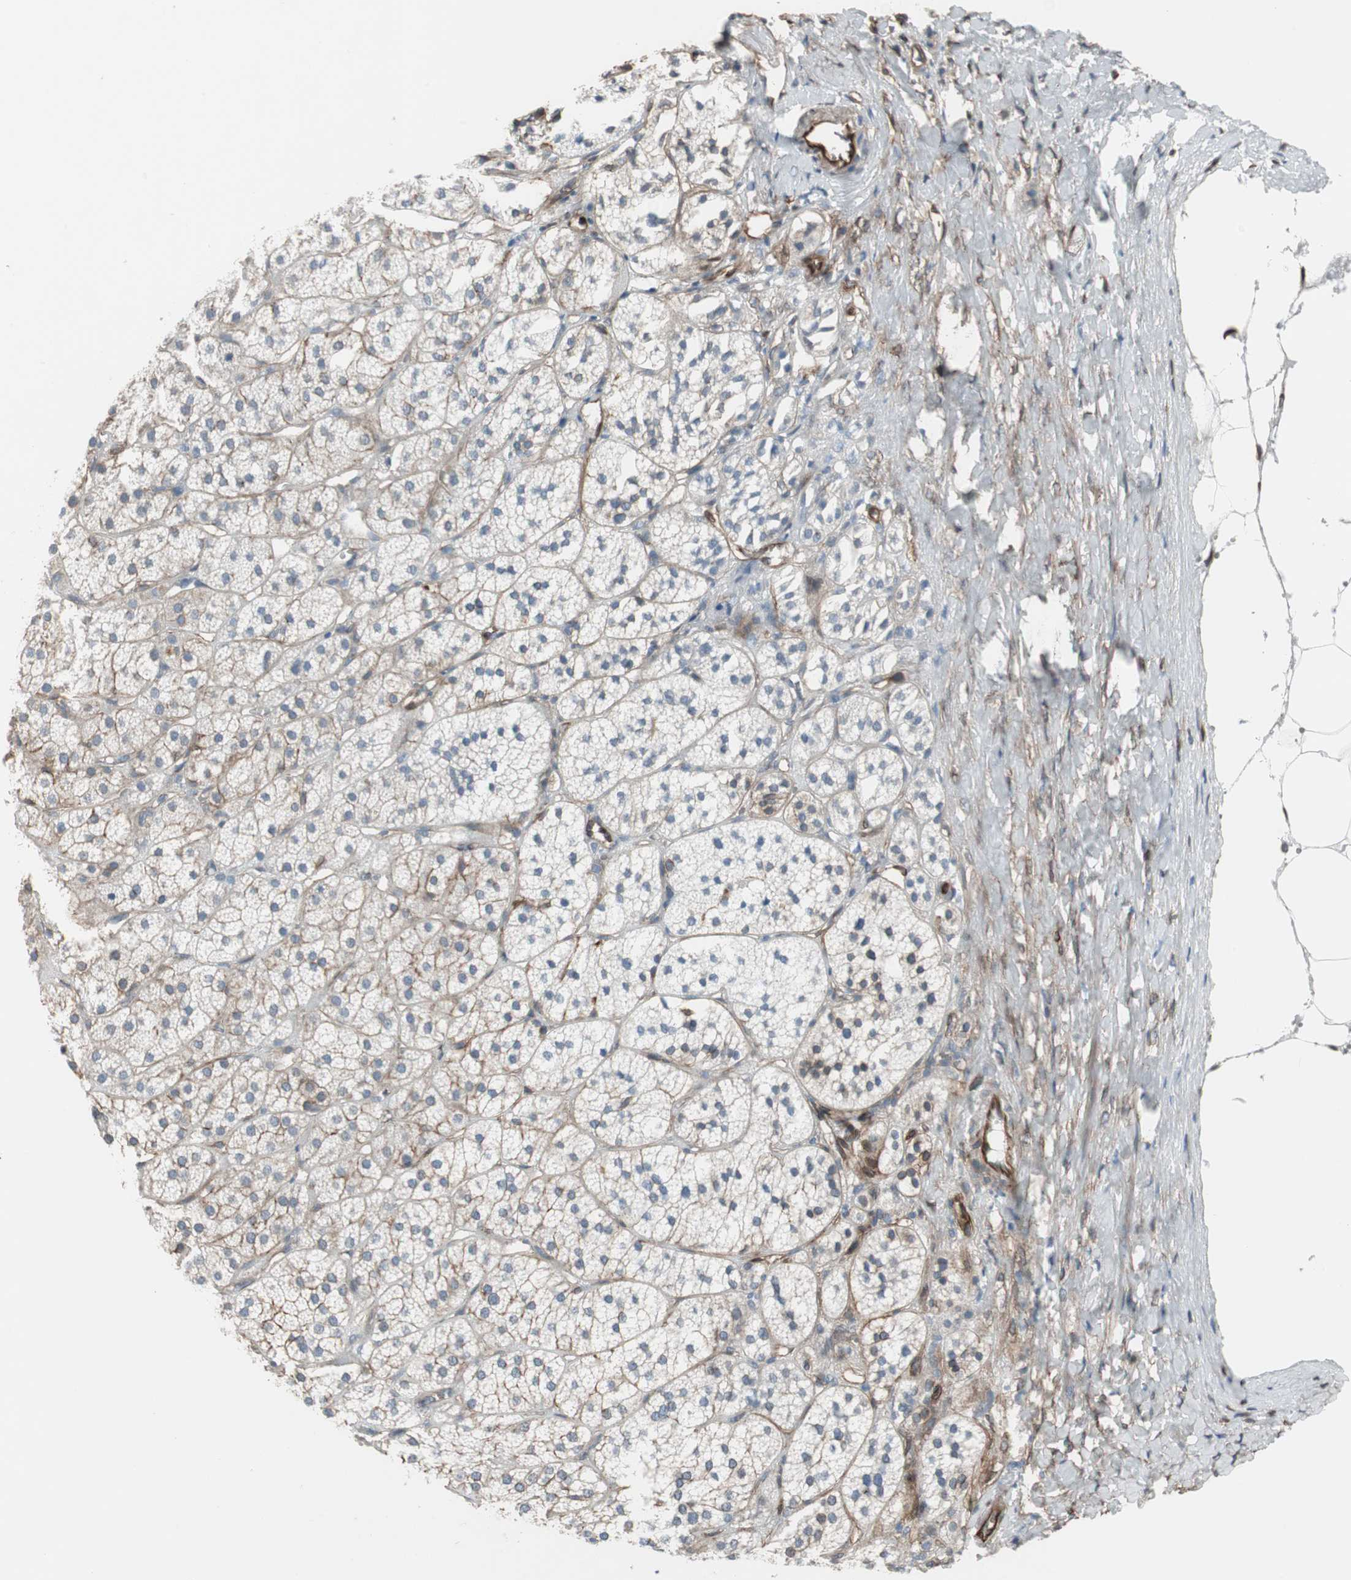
{"staining": {"intensity": "strong", "quantity": ">75%", "location": "cytoplasmic/membranous,nuclear"}, "tissue": "adrenal gland", "cell_type": "Glandular cells", "image_type": "normal", "snomed": [{"axis": "morphology", "description": "Normal tissue, NOS"}, {"axis": "topography", "description": "Adrenal gland"}], "caption": "Normal adrenal gland demonstrates strong cytoplasmic/membranous,nuclear expression in approximately >75% of glandular cells.", "gene": "TCTA", "patient": {"sex": "female", "age": 71}}